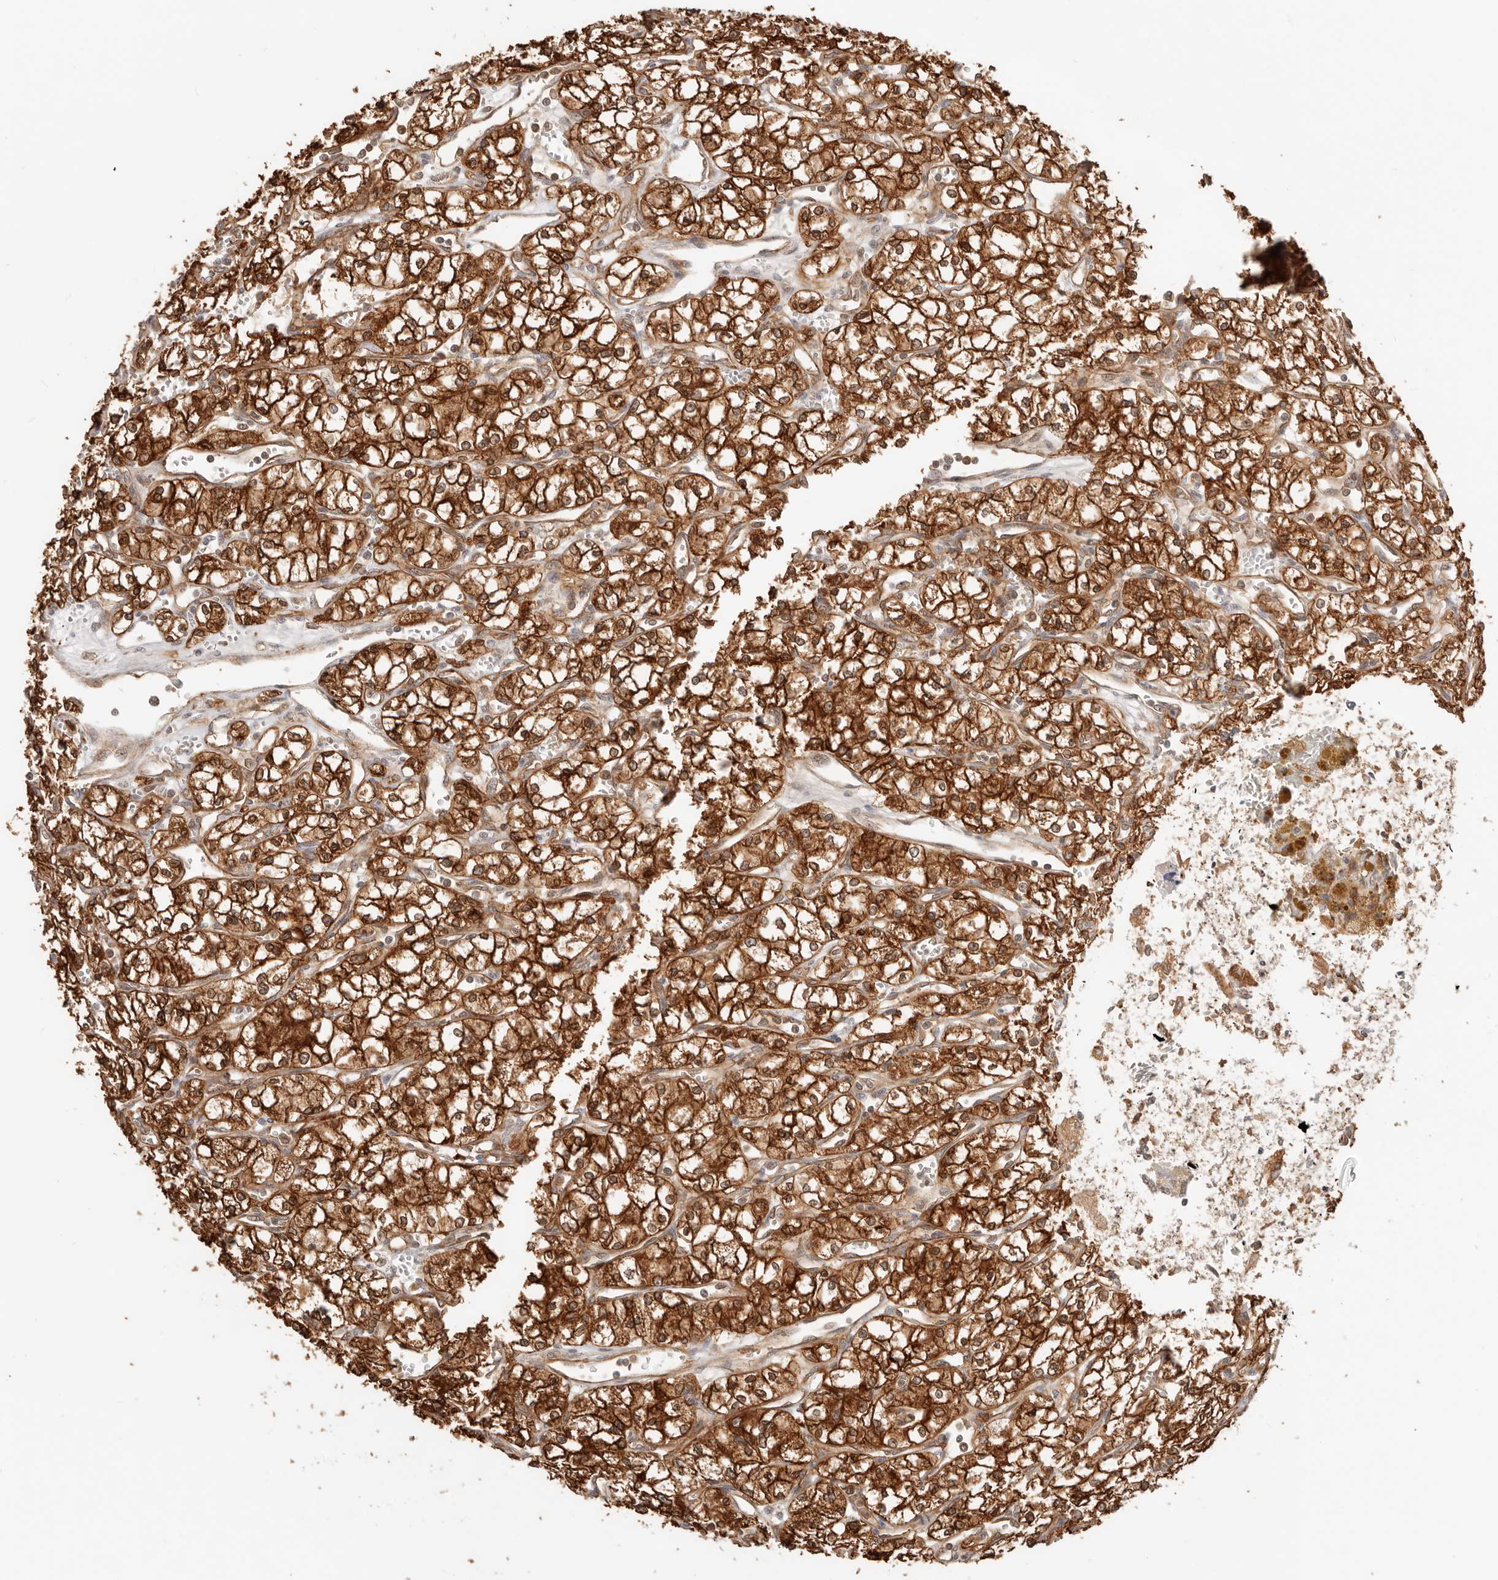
{"staining": {"intensity": "strong", "quantity": ">75%", "location": "cytoplasmic/membranous,nuclear"}, "tissue": "renal cancer", "cell_type": "Tumor cells", "image_type": "cancer", "snomed": [{"axis": "morphology", "description": "Adenocarcinoma, NOS"}, {"axis": "topography", "description": "Kidney"}], "caption": "Immunohistochemical staining of renal cancer shows high levels of strong cytoplasmic/membranous and nuclear staining in approximately >75% of tumor cells.", "gene": "HEXD", "patient": {"sex": "male", "age": 59}}